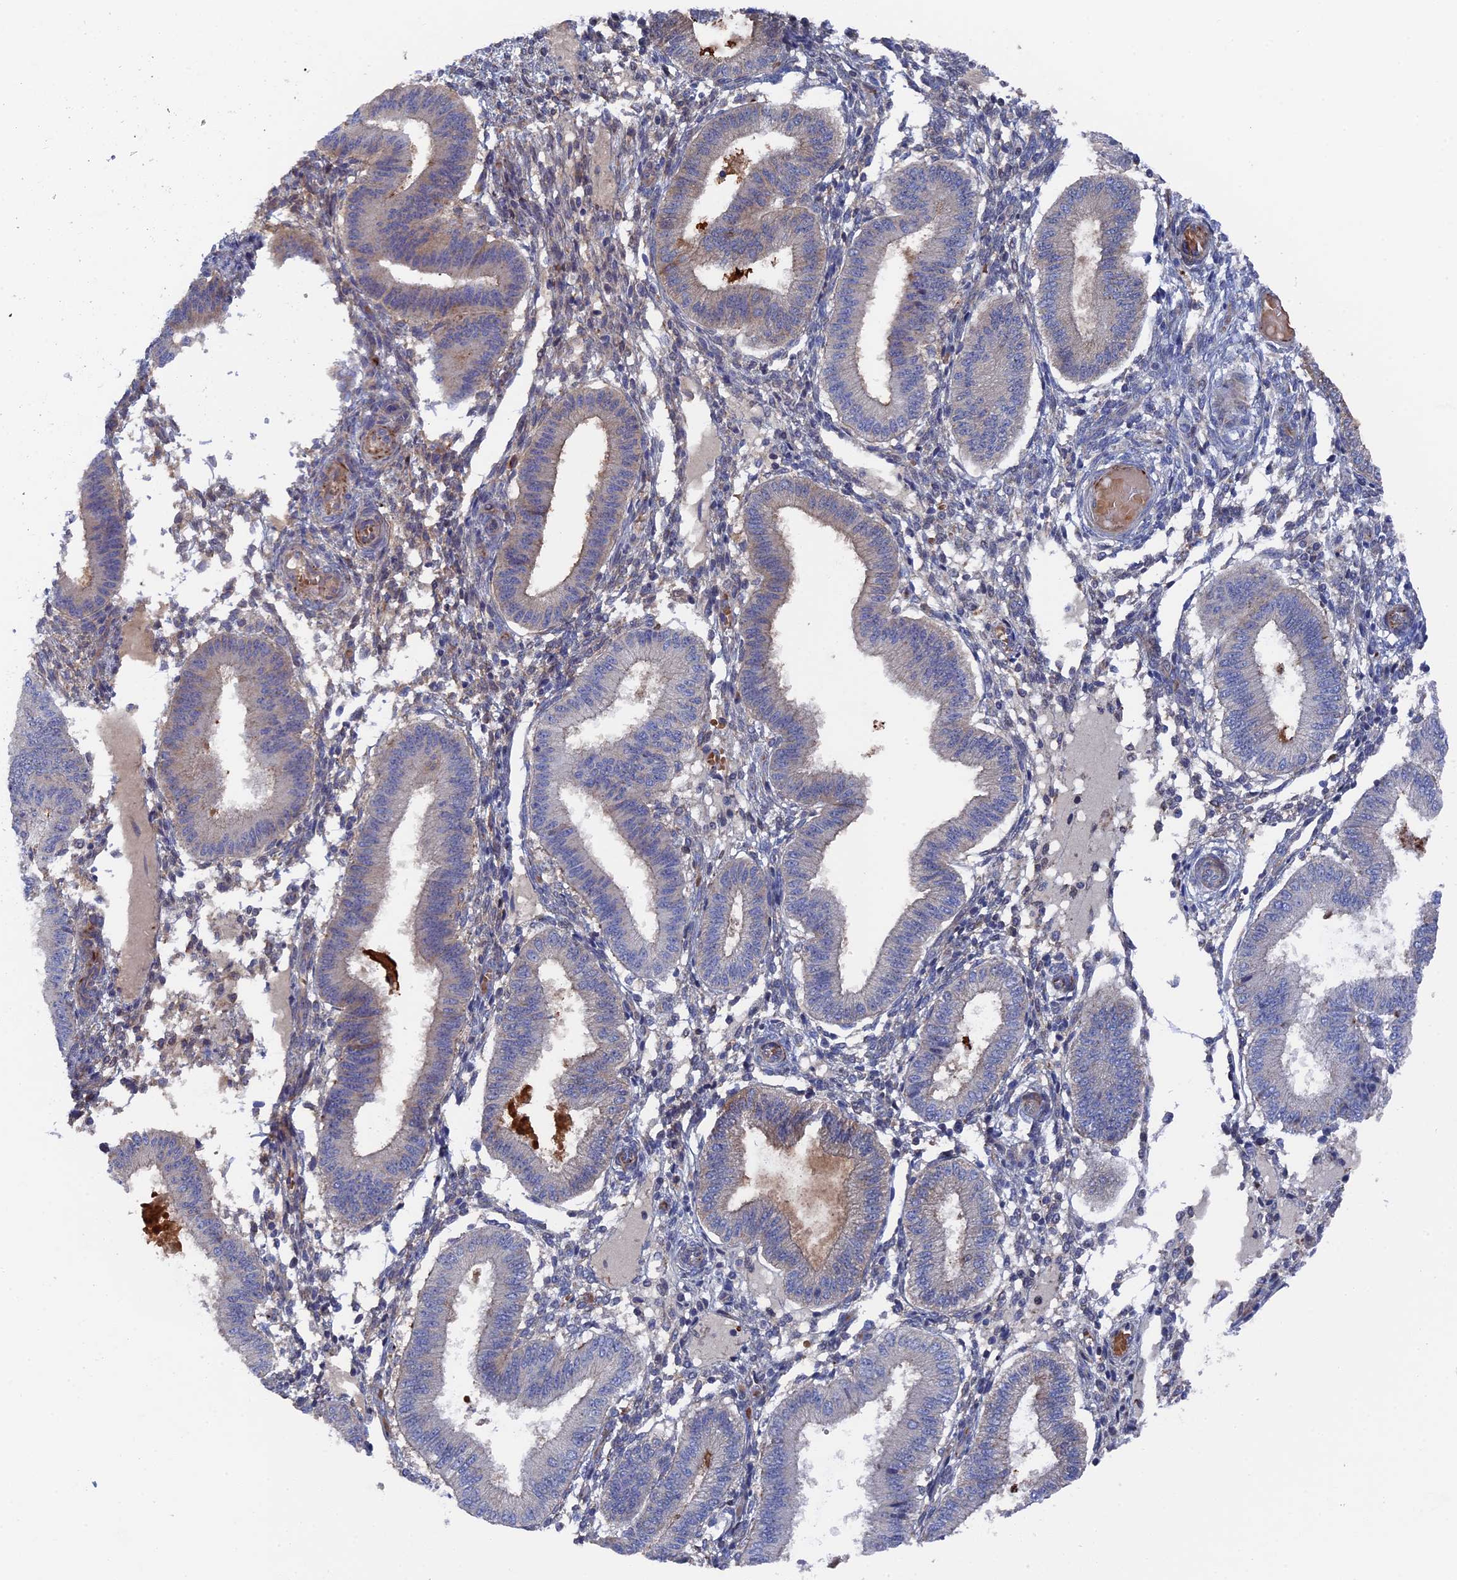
{"staining": {"intensity": "negative", "quantity": "none", "location": "none"}, "tissue": "endometrium", "cell_type": "Cells in endometrial stroma", "image_type": "normal", "snomed": [{"axis": "morphology", "description": "Normal tissue, NOS"}, {"axis": "topography", "description": "Endometrium"}], "caption": "DAB (3,3'-diaminobenzidine) immunohistochemical staining of unremarkable human endometrium reveals no significant expression in cells in endometrial stroma.", "gene": "SMG9", "patient": {"sex": "female", "age": 39}}